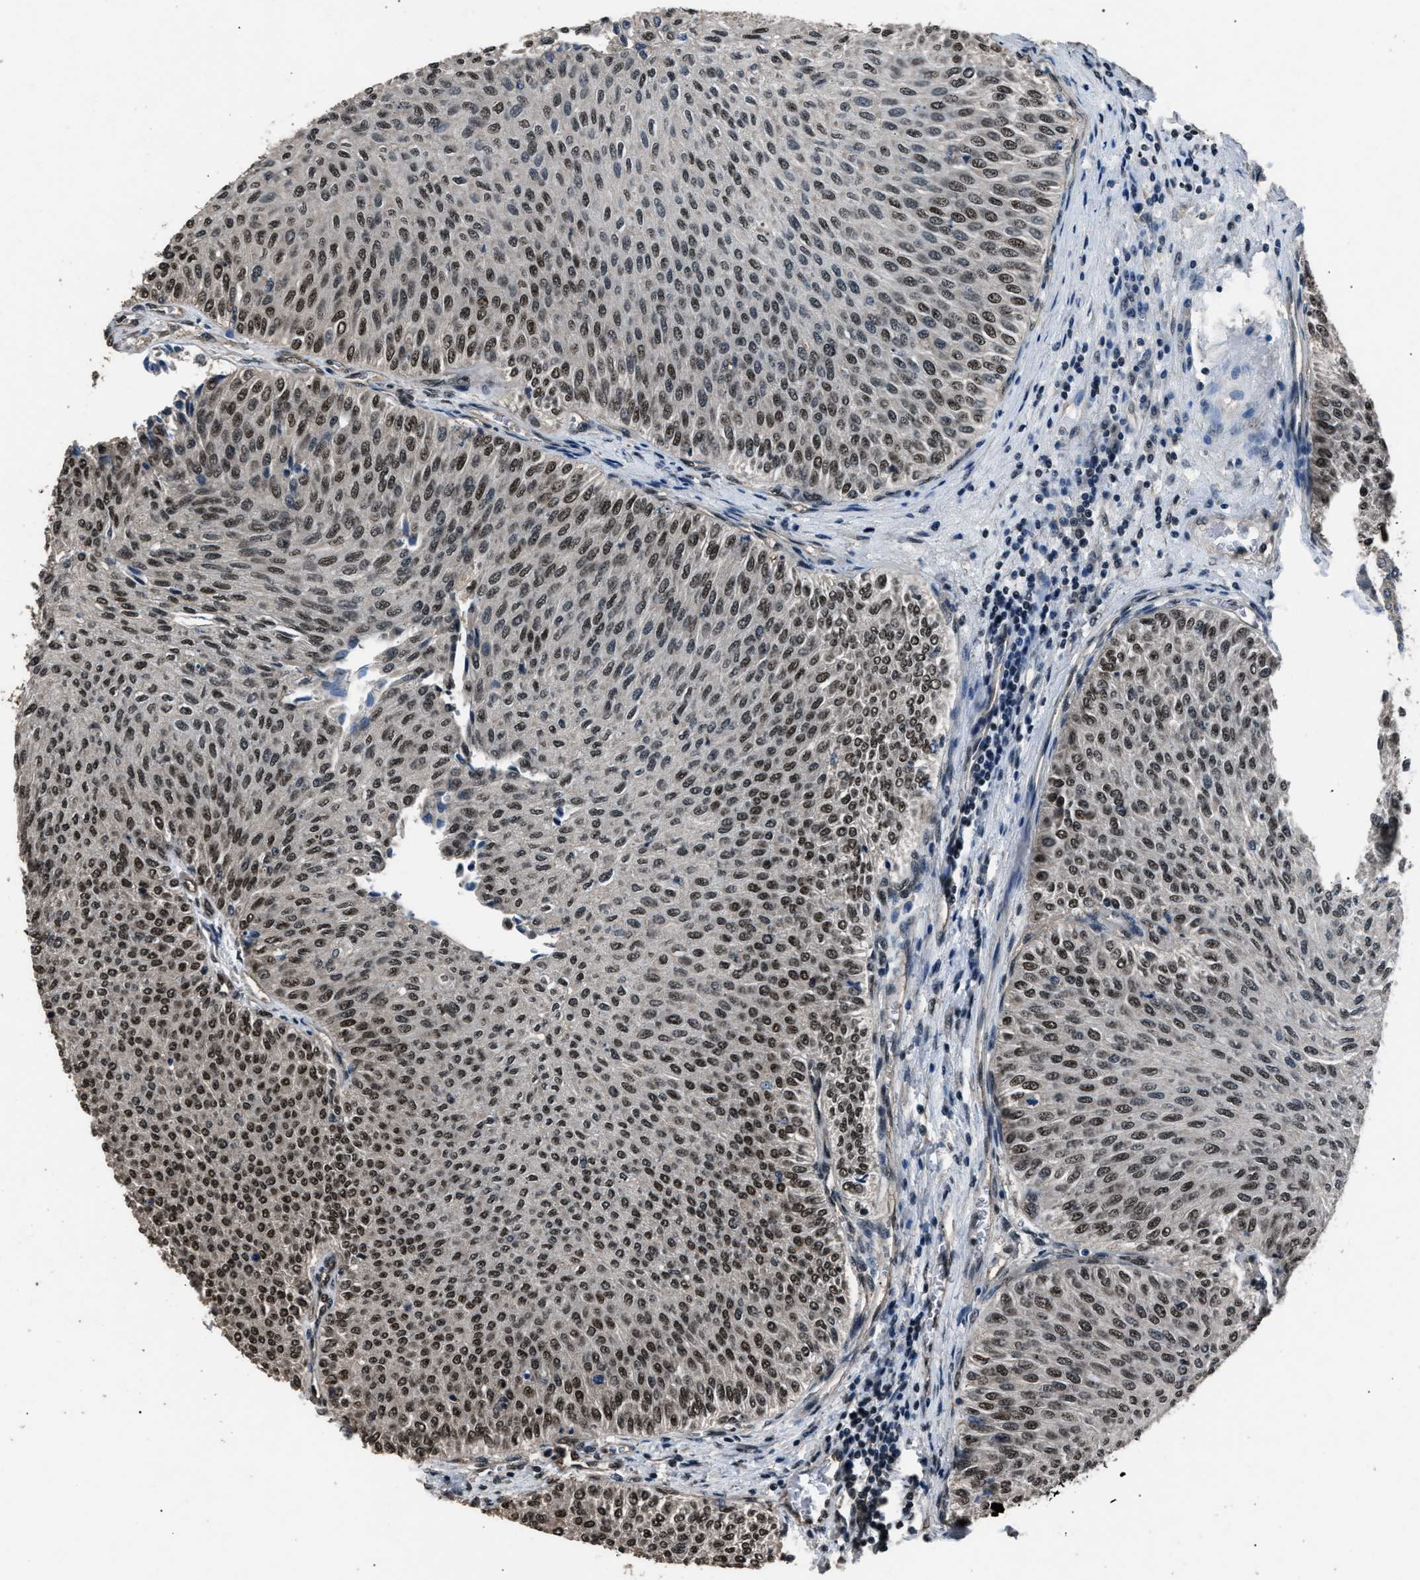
{"staining": {"intensity": "moderate", "quantity": ">75%", "location": "nuclear"}, "tissue": "urothelial cancer", "cell_type": "Tumor cells", "image_type": "cancer", "snomed": [{"axis": "morphology", "description": "Urothelial carcinoma, Low grade"}, {"axis": "topography", "description": "Urinary bladder"}], "caption": "A histopathology image of human urothelial cancer stained for a protein reveals moderate nuclear brown staining in tumor cells.", "gene": "DFFA", "patient": {"sex": "male", "age": 78}}